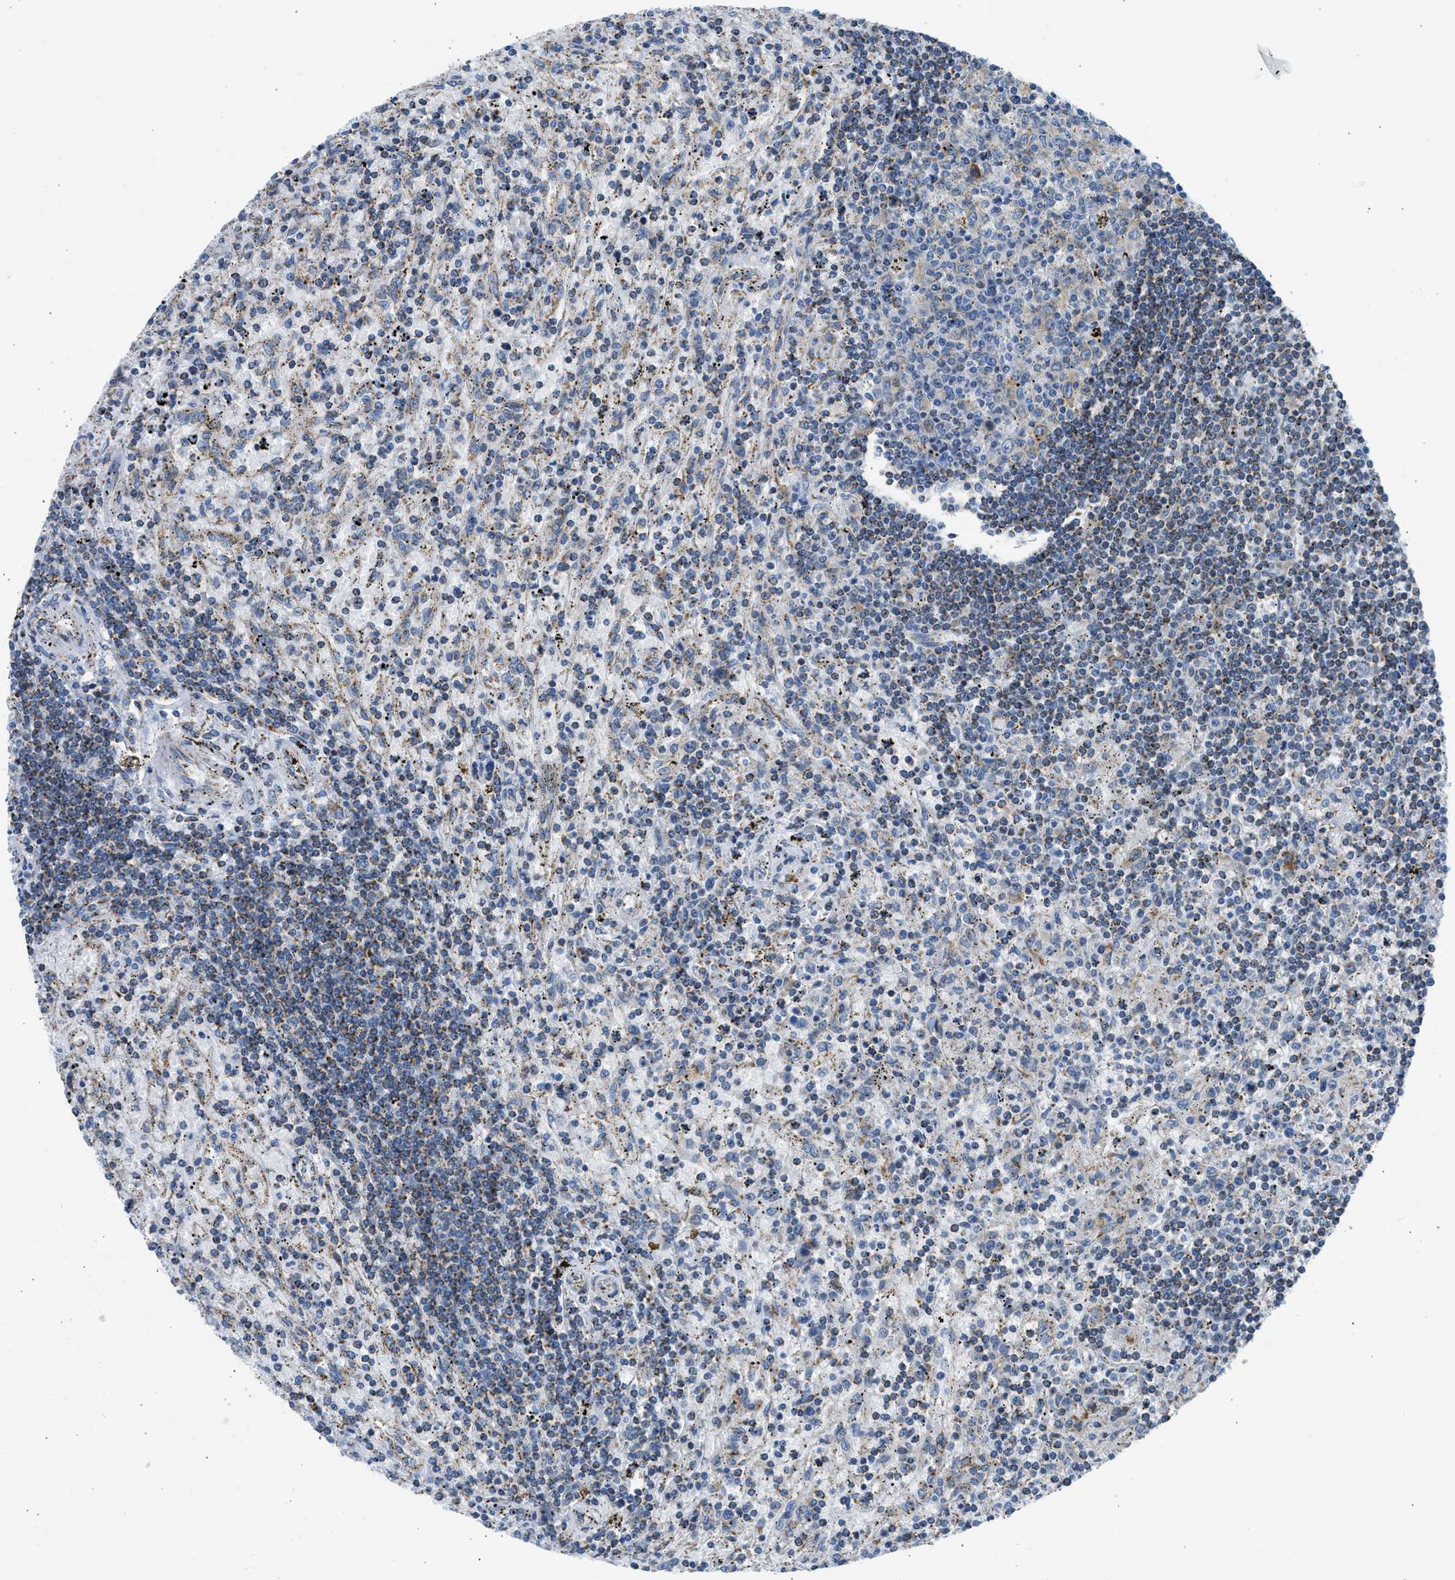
{"staining": {"intensity": "moderate", "quantity": "<25%", "location": "cytoplasmic/membranous"}, "tissue": "lymphoma", "cell_type": "Tumor cells", "image_type": "cancer", "snomed": [{"axis": "morphology", "description": "Malignant lymphoma, non-Hodgkin's type, Low grade"}, {"axis": "topography", "description": "Spleen"}], "caption": "Moderate cytoplasmic/membranous protein expression is seen in approximately <25% of tumor cells in lymphoma. The staining was performed using DAB (3,3'-diaminobenzidine) to visualize the protein expression in brown, while the nuclei were stained in blue with hematoxylin (Magnification: 20x).", "gene": "CAMKK2", "patient": {"sex": "male", "age": 76}}